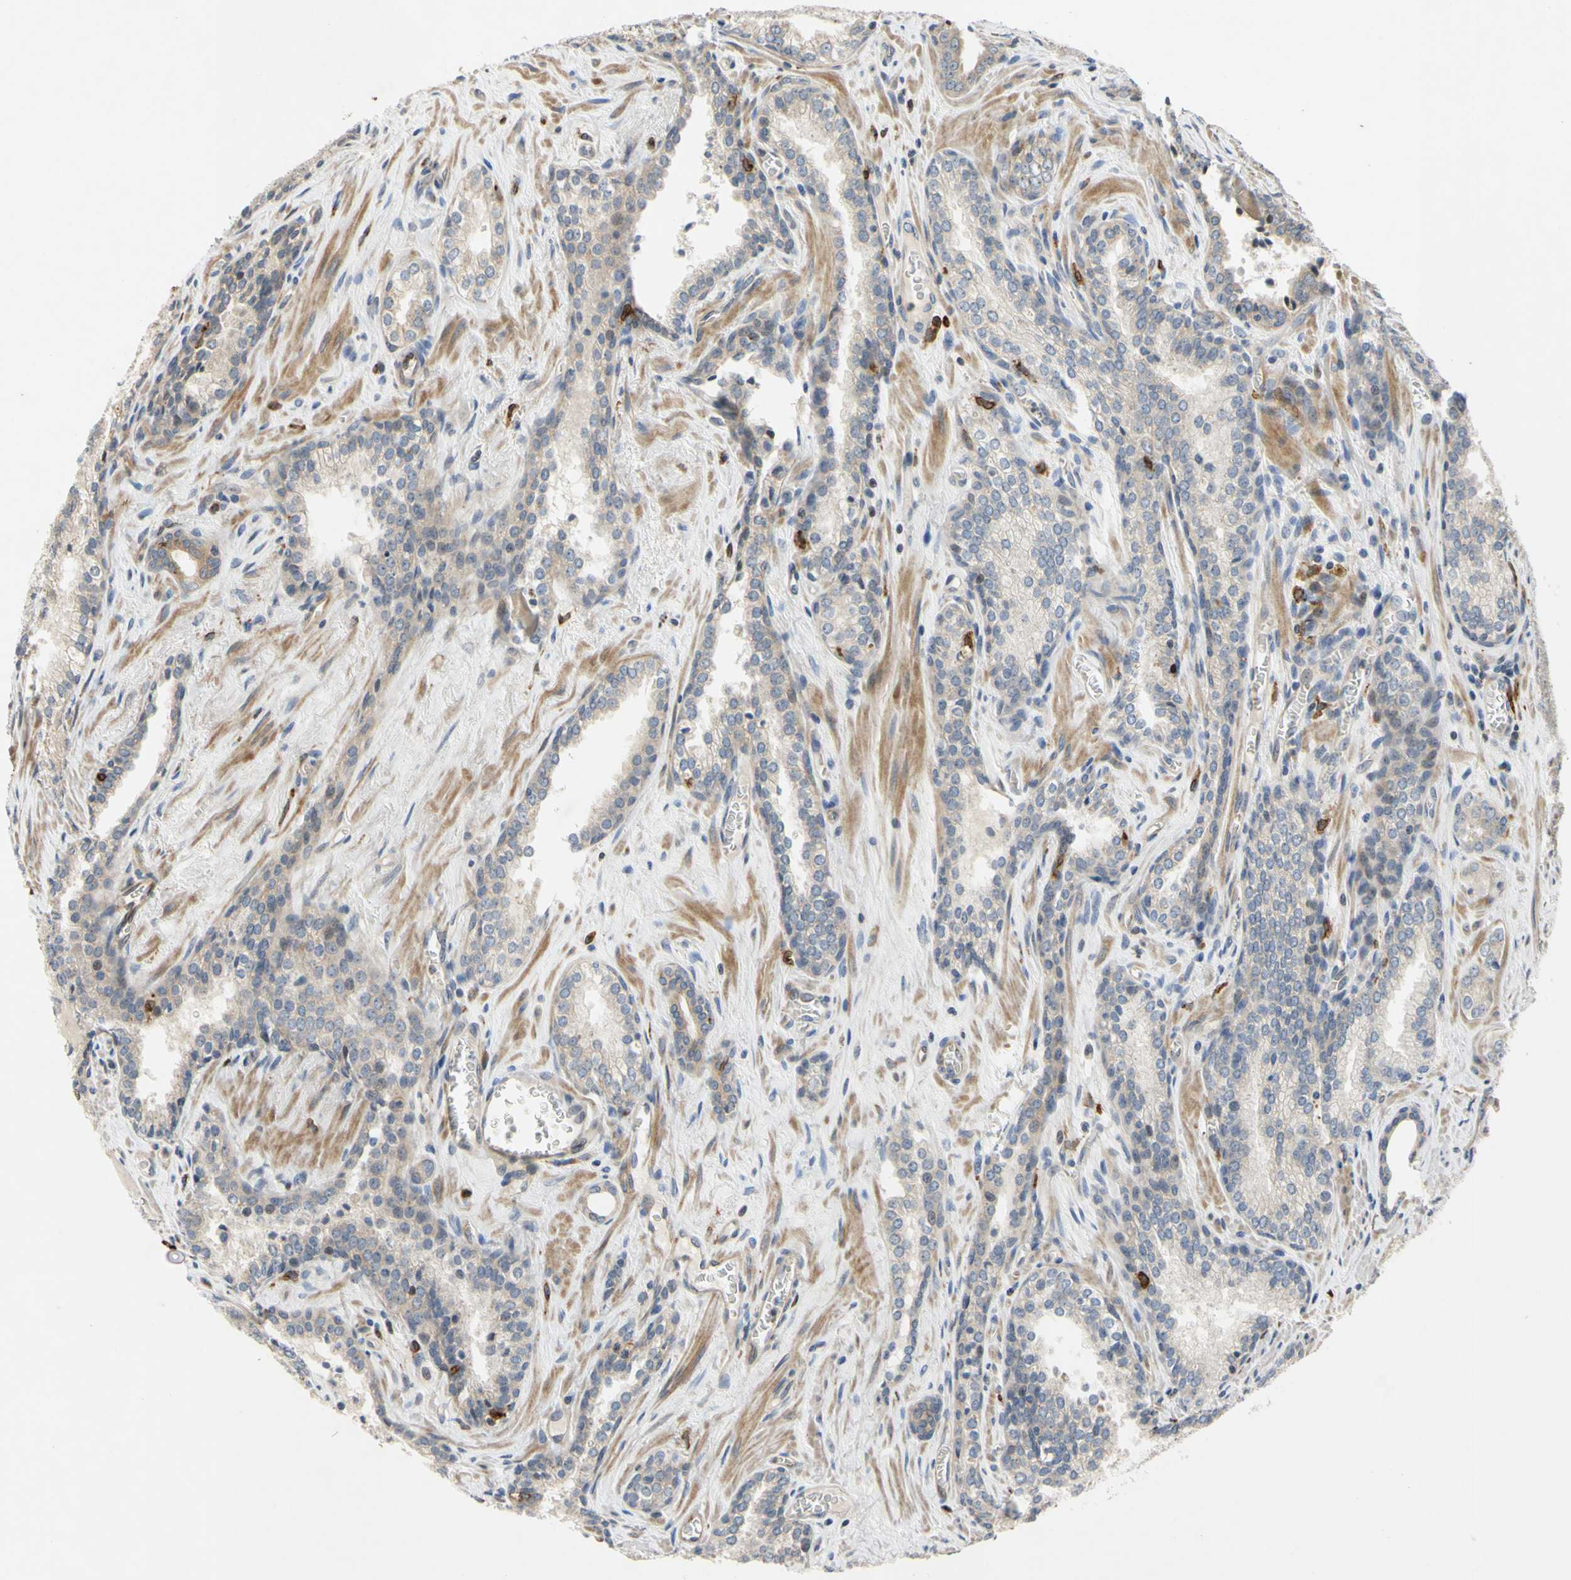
{"staining": {"intensity": "negative", "quantity": "none", "location": "none"}, "tissue": "prostate cancer", "cell_type": "Tumor cells", "image_type": "cancer", "snomed": [{"axis": "morphology", "description": "Adenocarcinoma, Low grade"}, {"axis": "topography", "description": "Prostate"}], "caption": "Prostate cancer stained for a protein using immunohistochemistry (IHC) reveals no staining tumor cells.", "gene": "PLXNA2", "patient": {"sex": "male", "age": 60}}